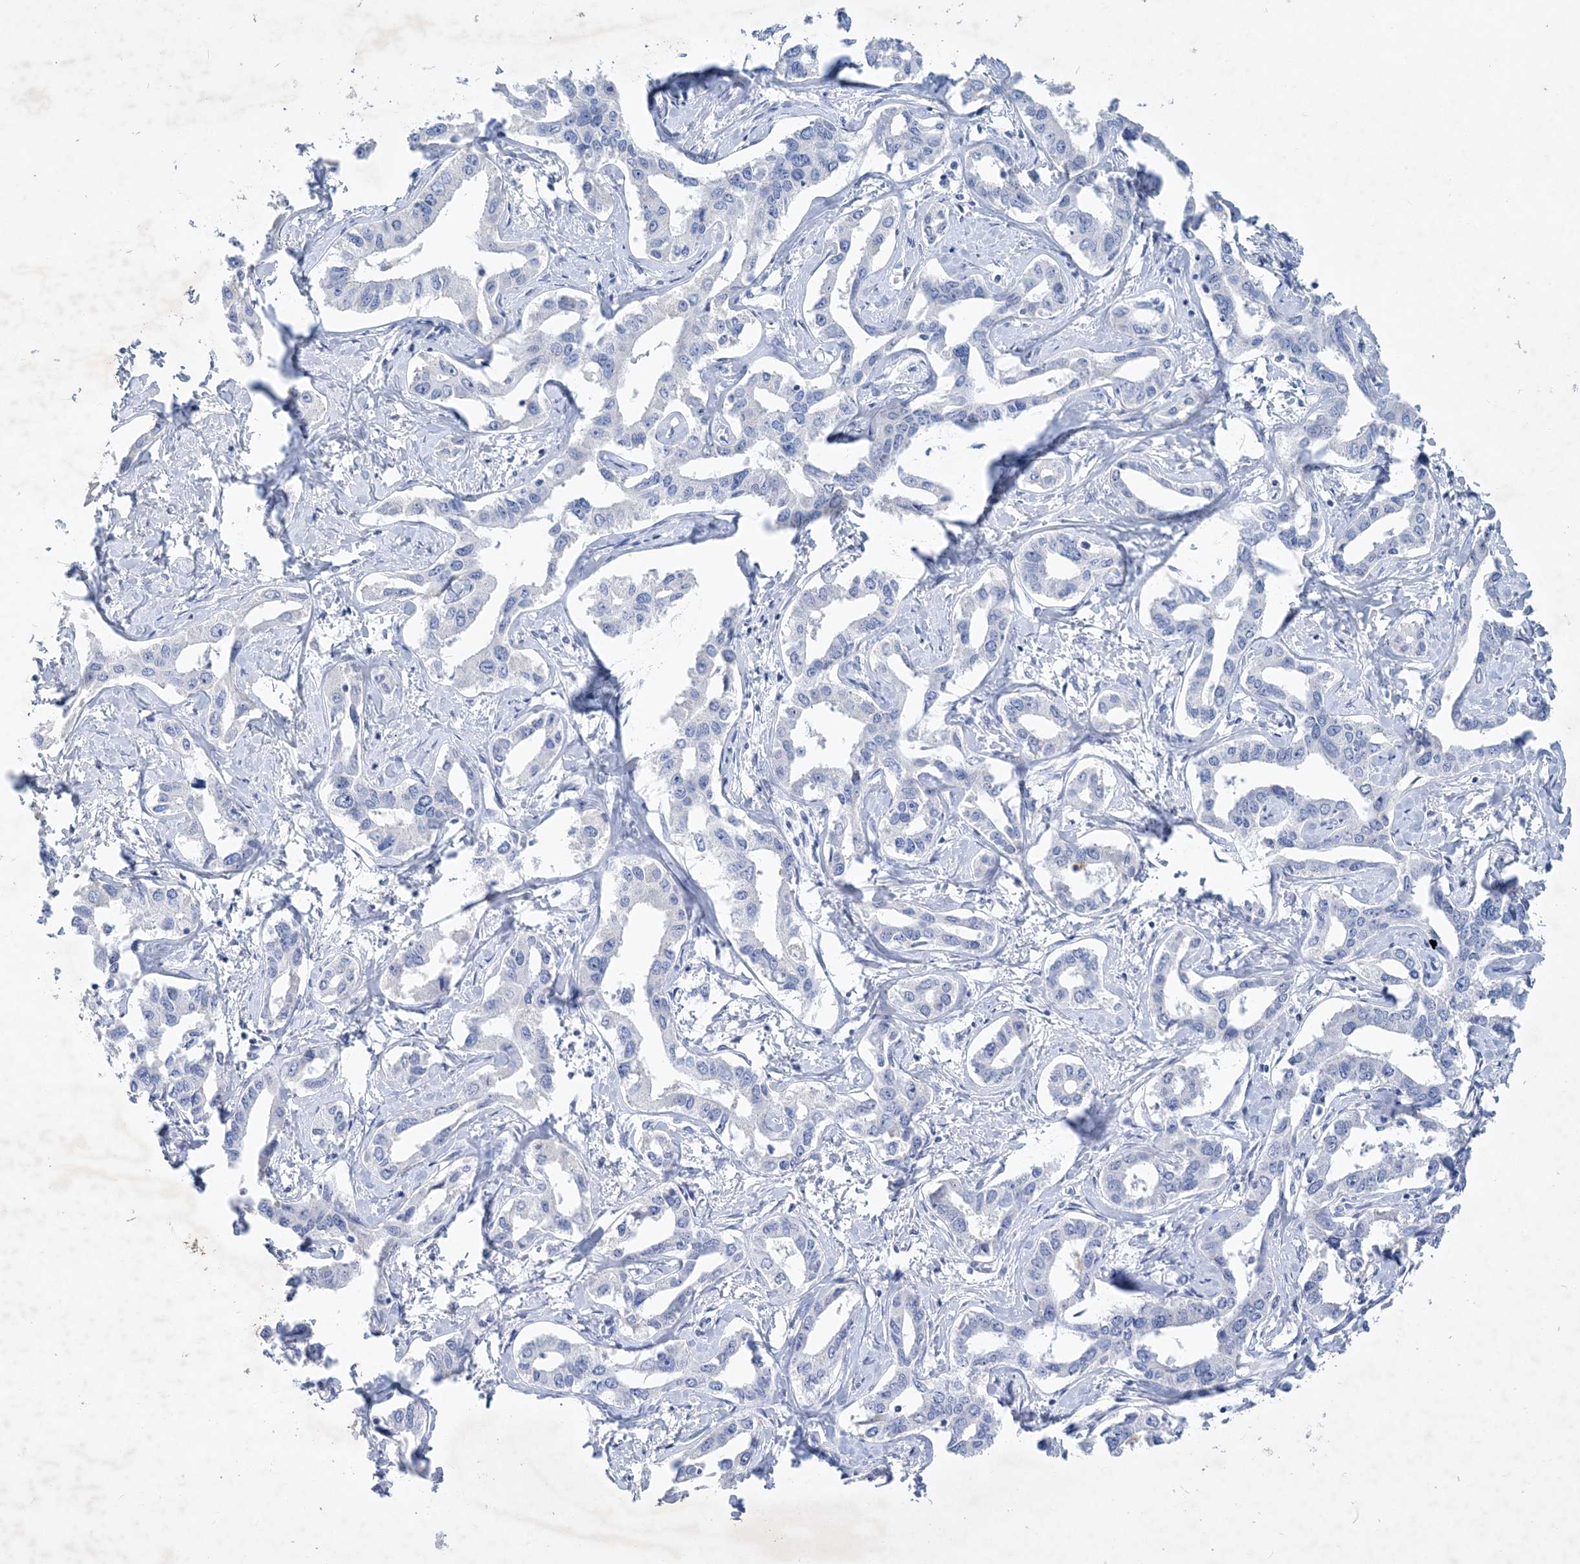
{"staining": {"intensity": "negative", "quantity": "none", "location": "none"}, "tissue": "liver cancer", "cell_type": "Tumor cells", "image_type": "cancer", "snomed": [{"axis": "morphology", "description": "Cholangiocarcinoma"}, {"axis": "topography", "description": "Liver"}], "caption": "The micrograph exhibits no significant positivity in tumor cells of liver cholangiocarcinoma. (DAB (3,3'-diaminobenzidine) immunohistochemistry, high magnification).", "gene": "COPS8", "patient": {"sex": "male", "age": 59}}